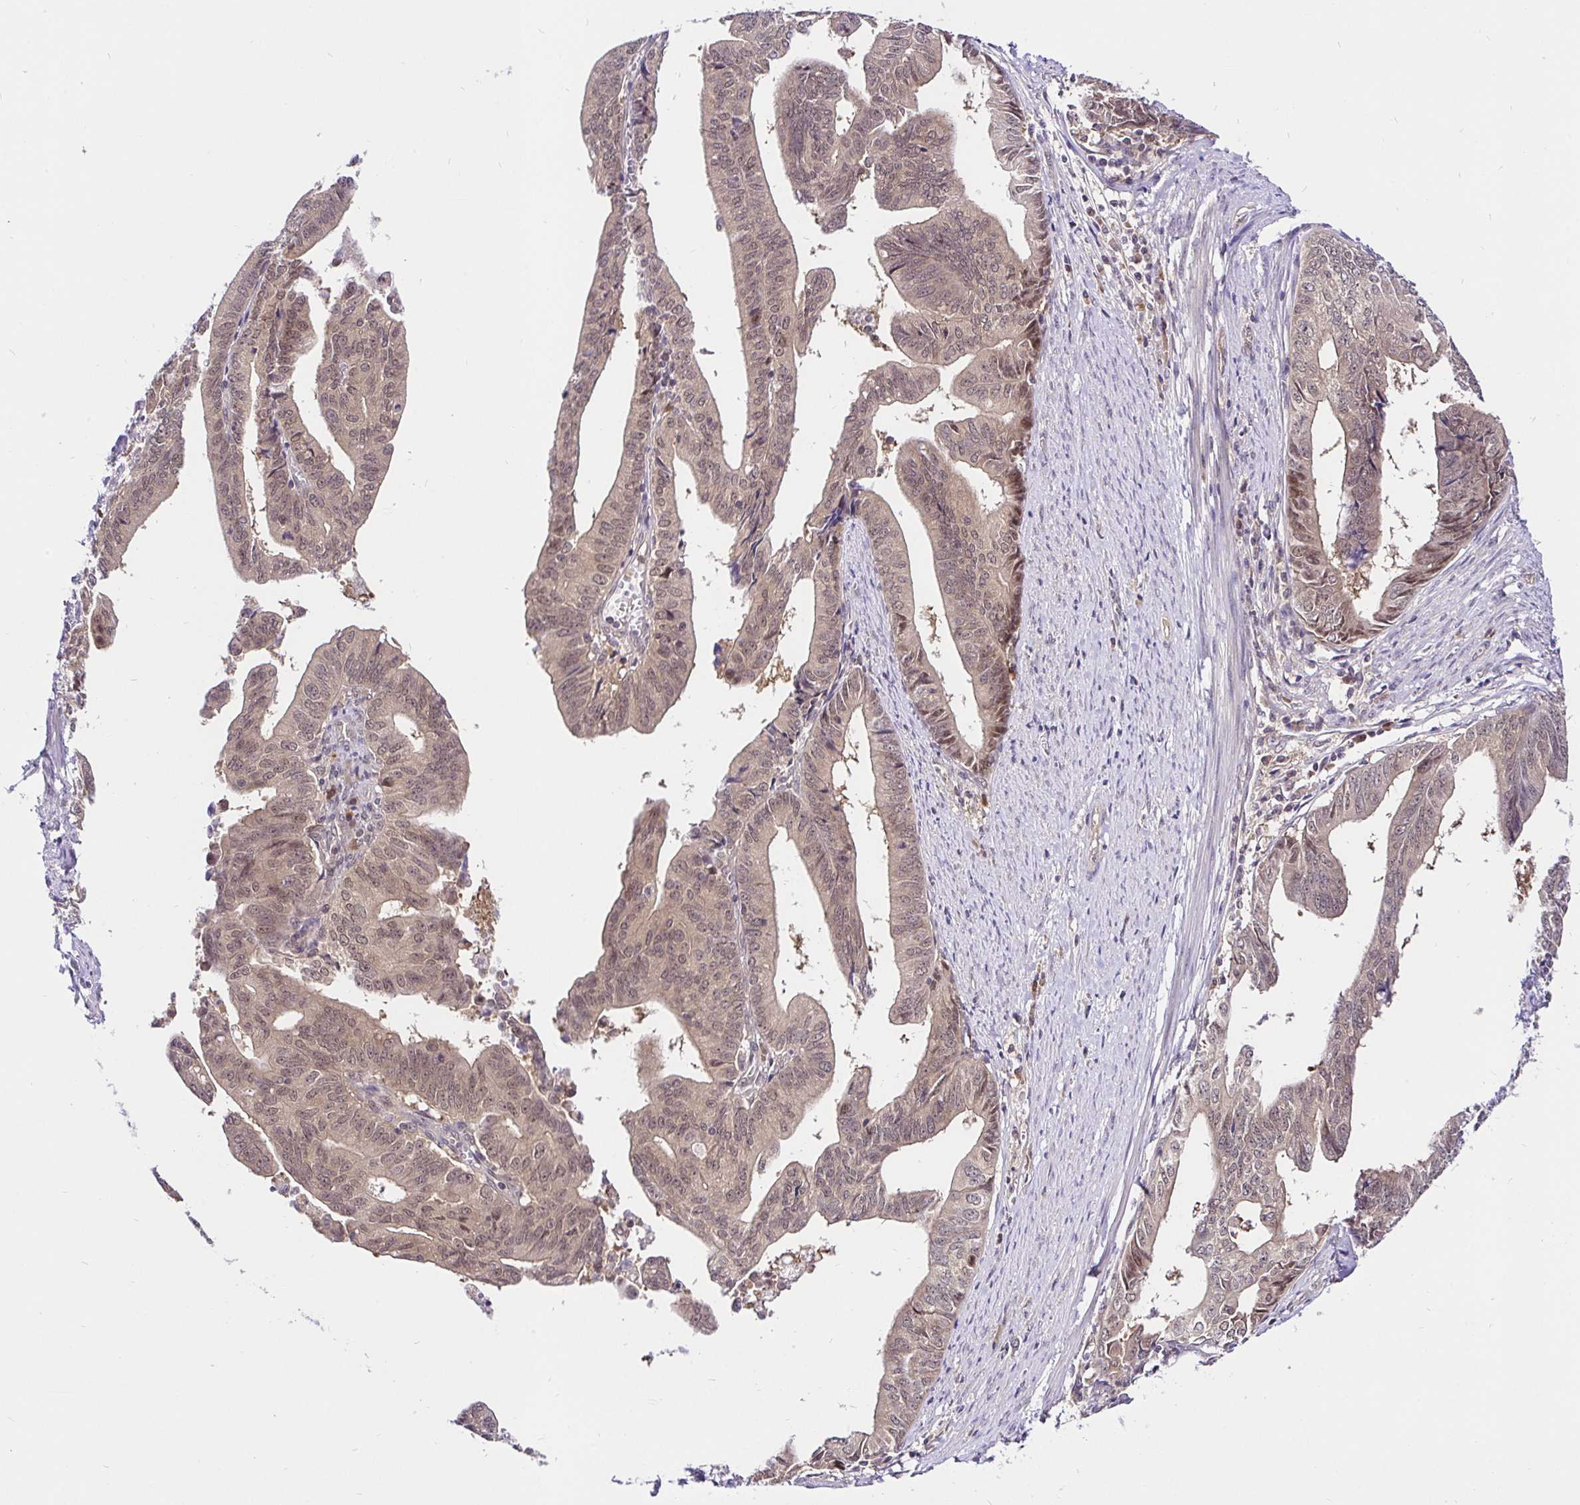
{"staining": {"intensity": "moderate", "quantity": ">75%", "location": "cytoplasmic/membranous,nuclear"}, "tissue": "endometrial cancer", "cell_type": "Tumor cells", "image_type": "cancer", "snomed": [{"axis": "morphology", "description": "Adenocarcinoma, NOS"}, {"axis": "topography", "description": "Endometrium"}], "caption": "Adenocarcinoma (endometrial) stained with DAB immunohistochemistry demonstrates medium levels of moderate cytoplasmic/membranous and nuclear expression in about >75% of tumor cells. (IHC, brightfield microscopy, high magnification).", "gene": "UBE2M", "patient": {"sex": "female", "age": 65}}